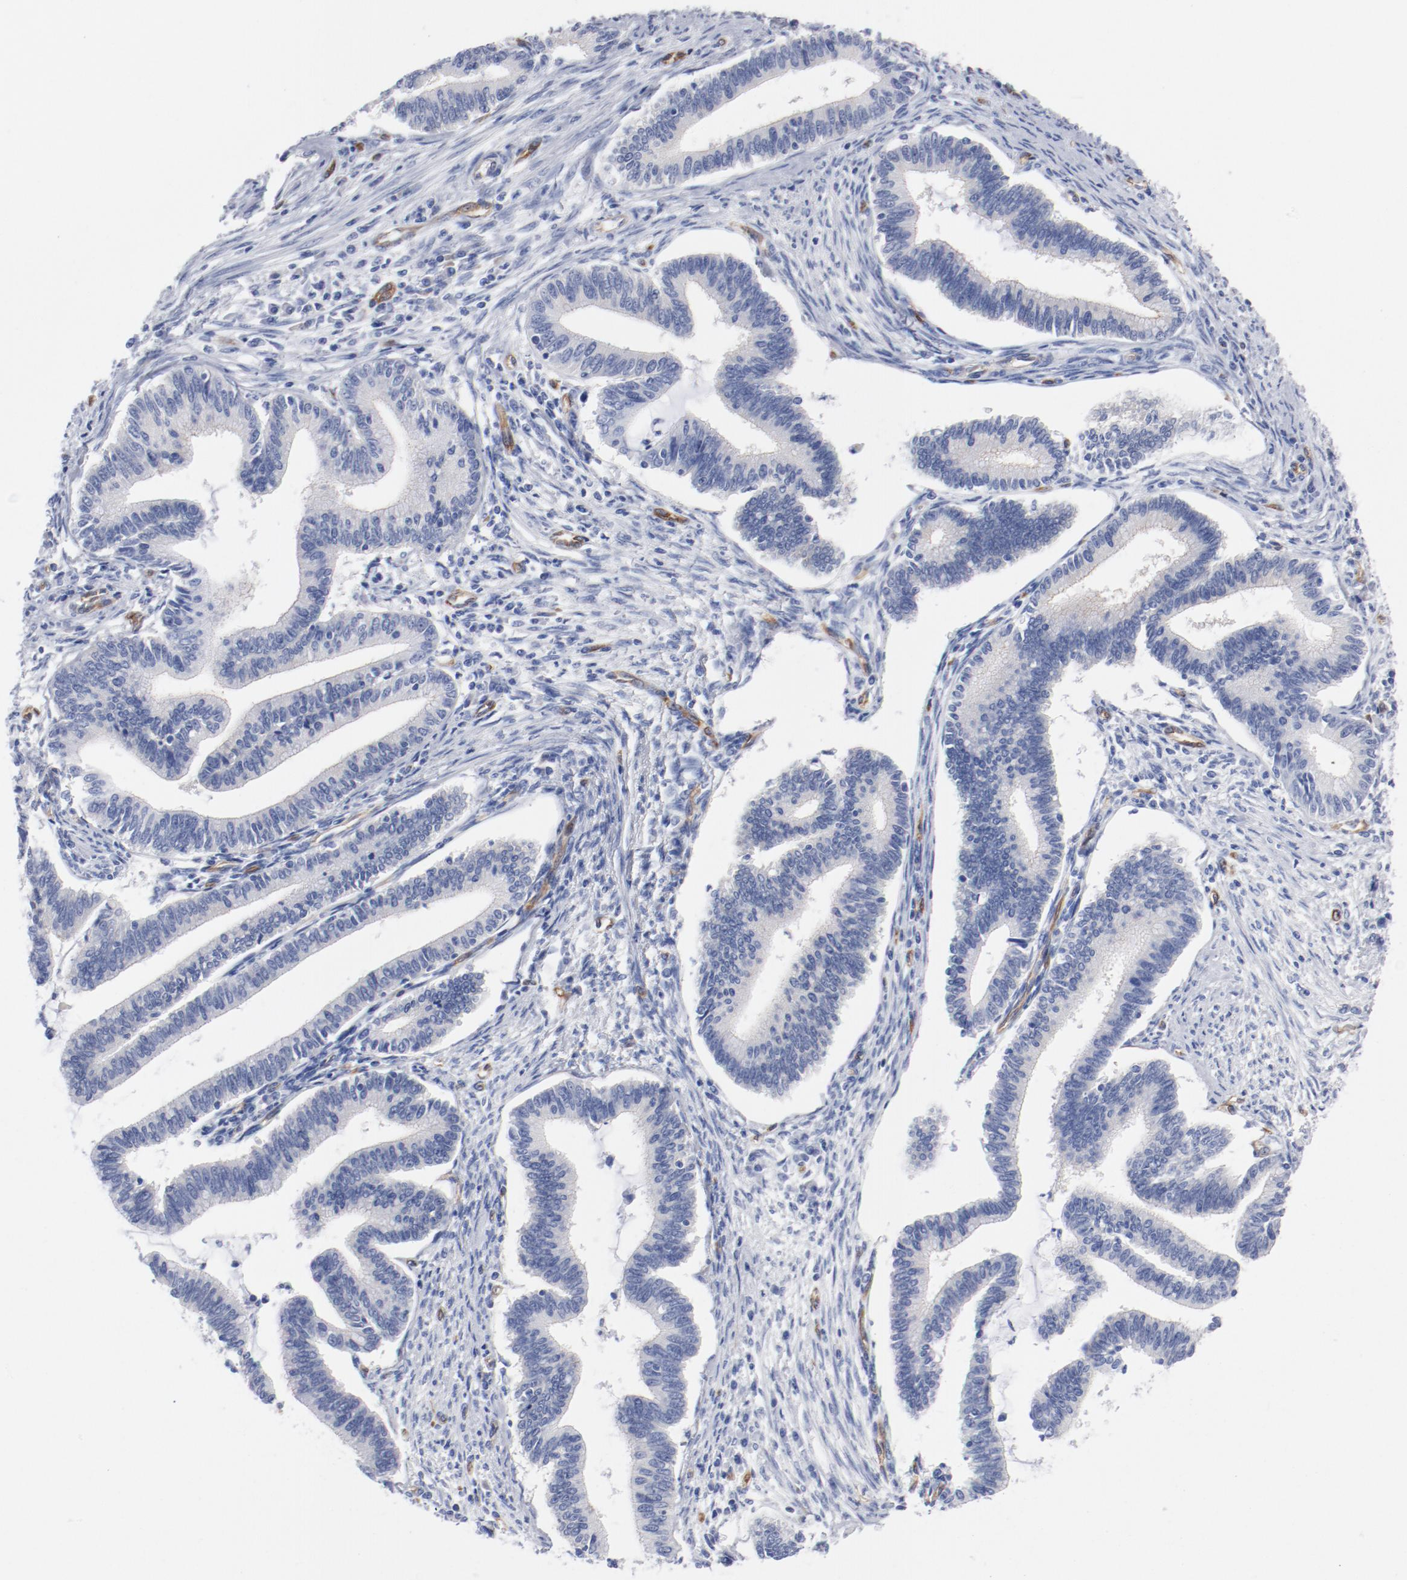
{"staining": {"intensity": "negative", "quantity": "none", "location": "none"}, "tissue": "cervical cancer", "cell_type": "Tumor cells", "image_type": "cancer", "snomed": [{"axis": "morphology", "description": "Adenocarcinoma, NOS"}, {"axis": "topography", "description": "Cervix"}], "caption": "Tumor cells show no significant protein expression in adenocarcinoma (cervical). (DAB immunohistochemistry visualized using brightfield microscopy, high magnification).", "gene": "SHANK3", "patient": {"sex": "female", "age": 36}}